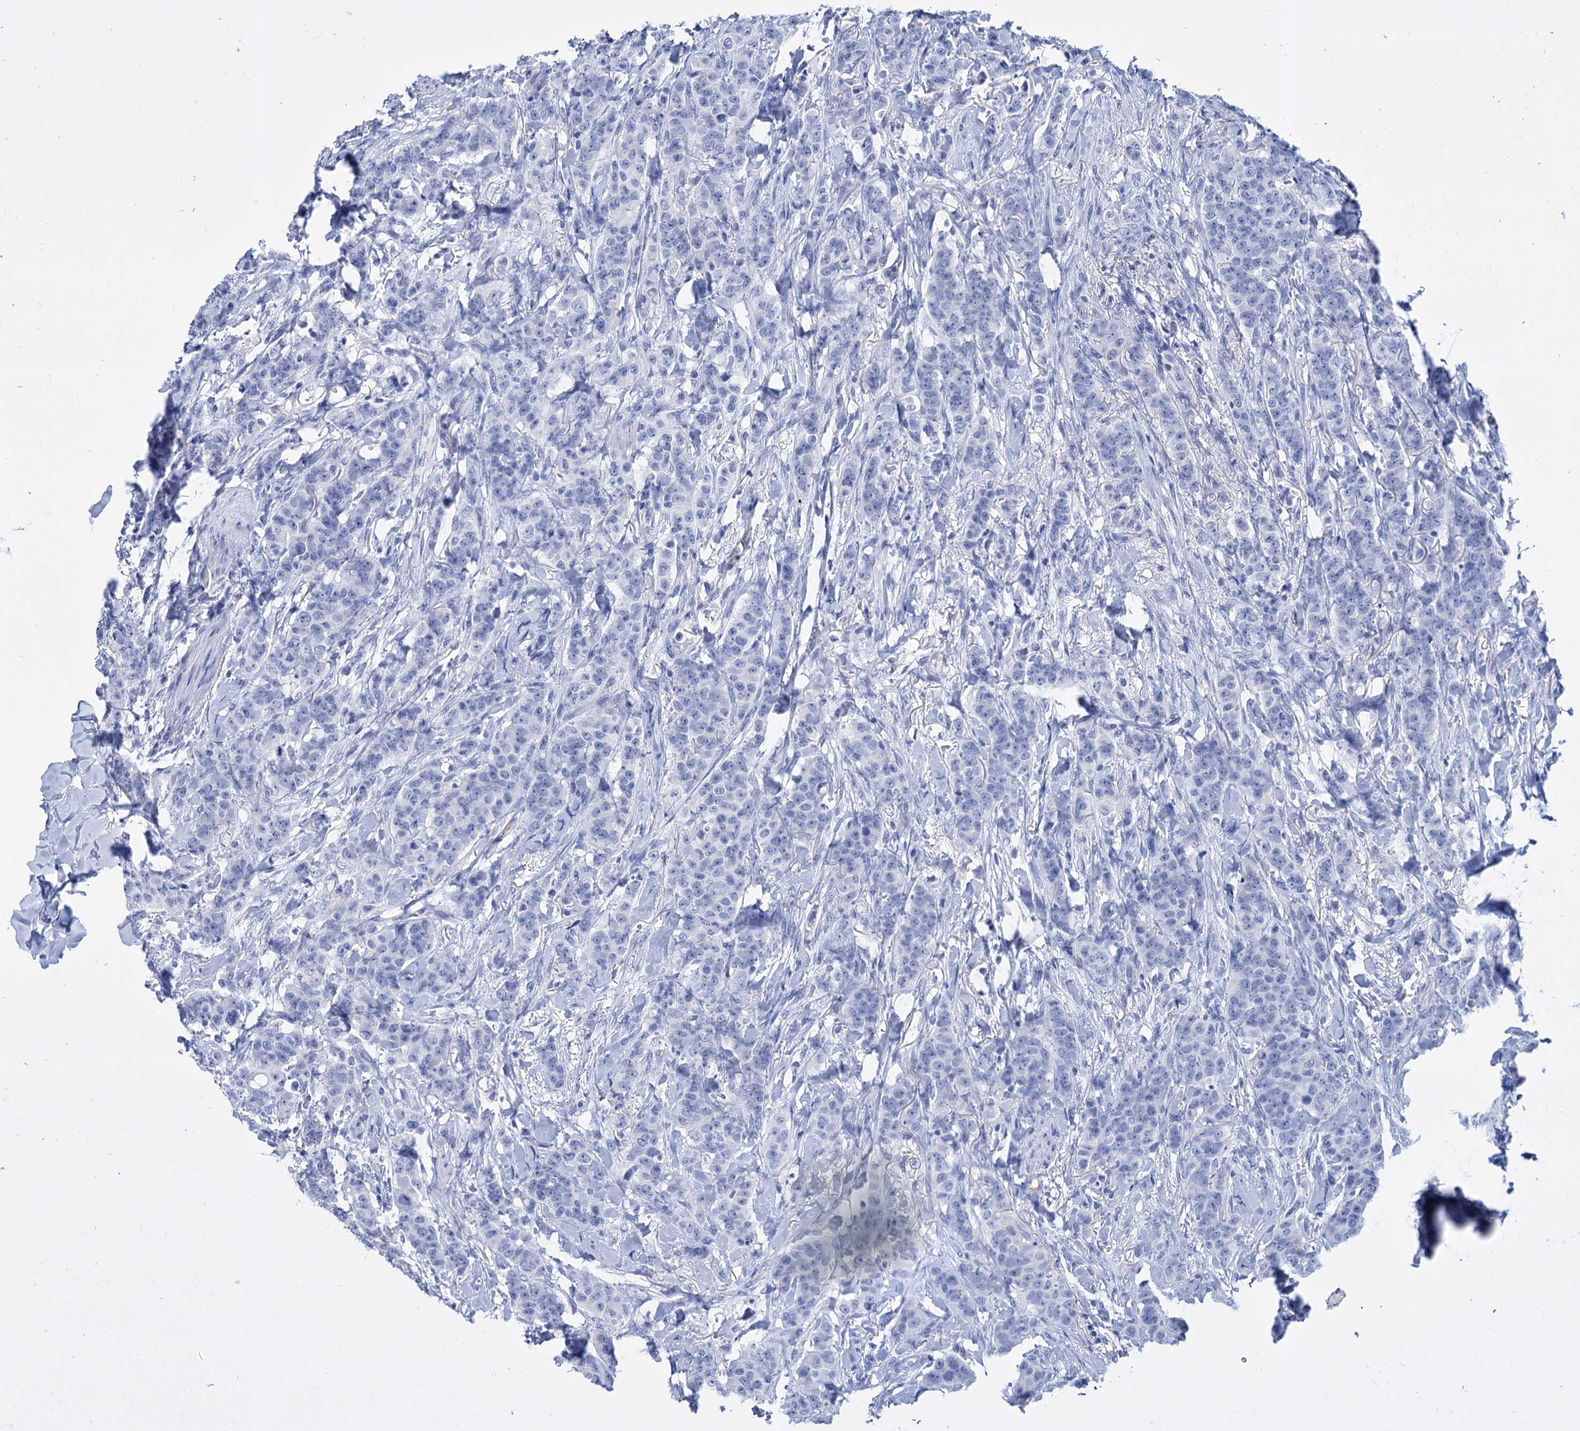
{"staining": {"intensity": "negative", "quantity": "none", "location": "none"}, "tissue": "breast cancer", "cell_type": "Tumor cells", "image_type": "cancer", "snomed": [{"axis": "morphology", "description": "Duct carcinoma"}, {"axis": "topography", "description": "Breast"}], "caption": "Tumor cells are negative for brown protein staining in intraductal carcinoma (breast).", "gene": "FBXW12", "patient": {"sex": "female", "age": 40}}